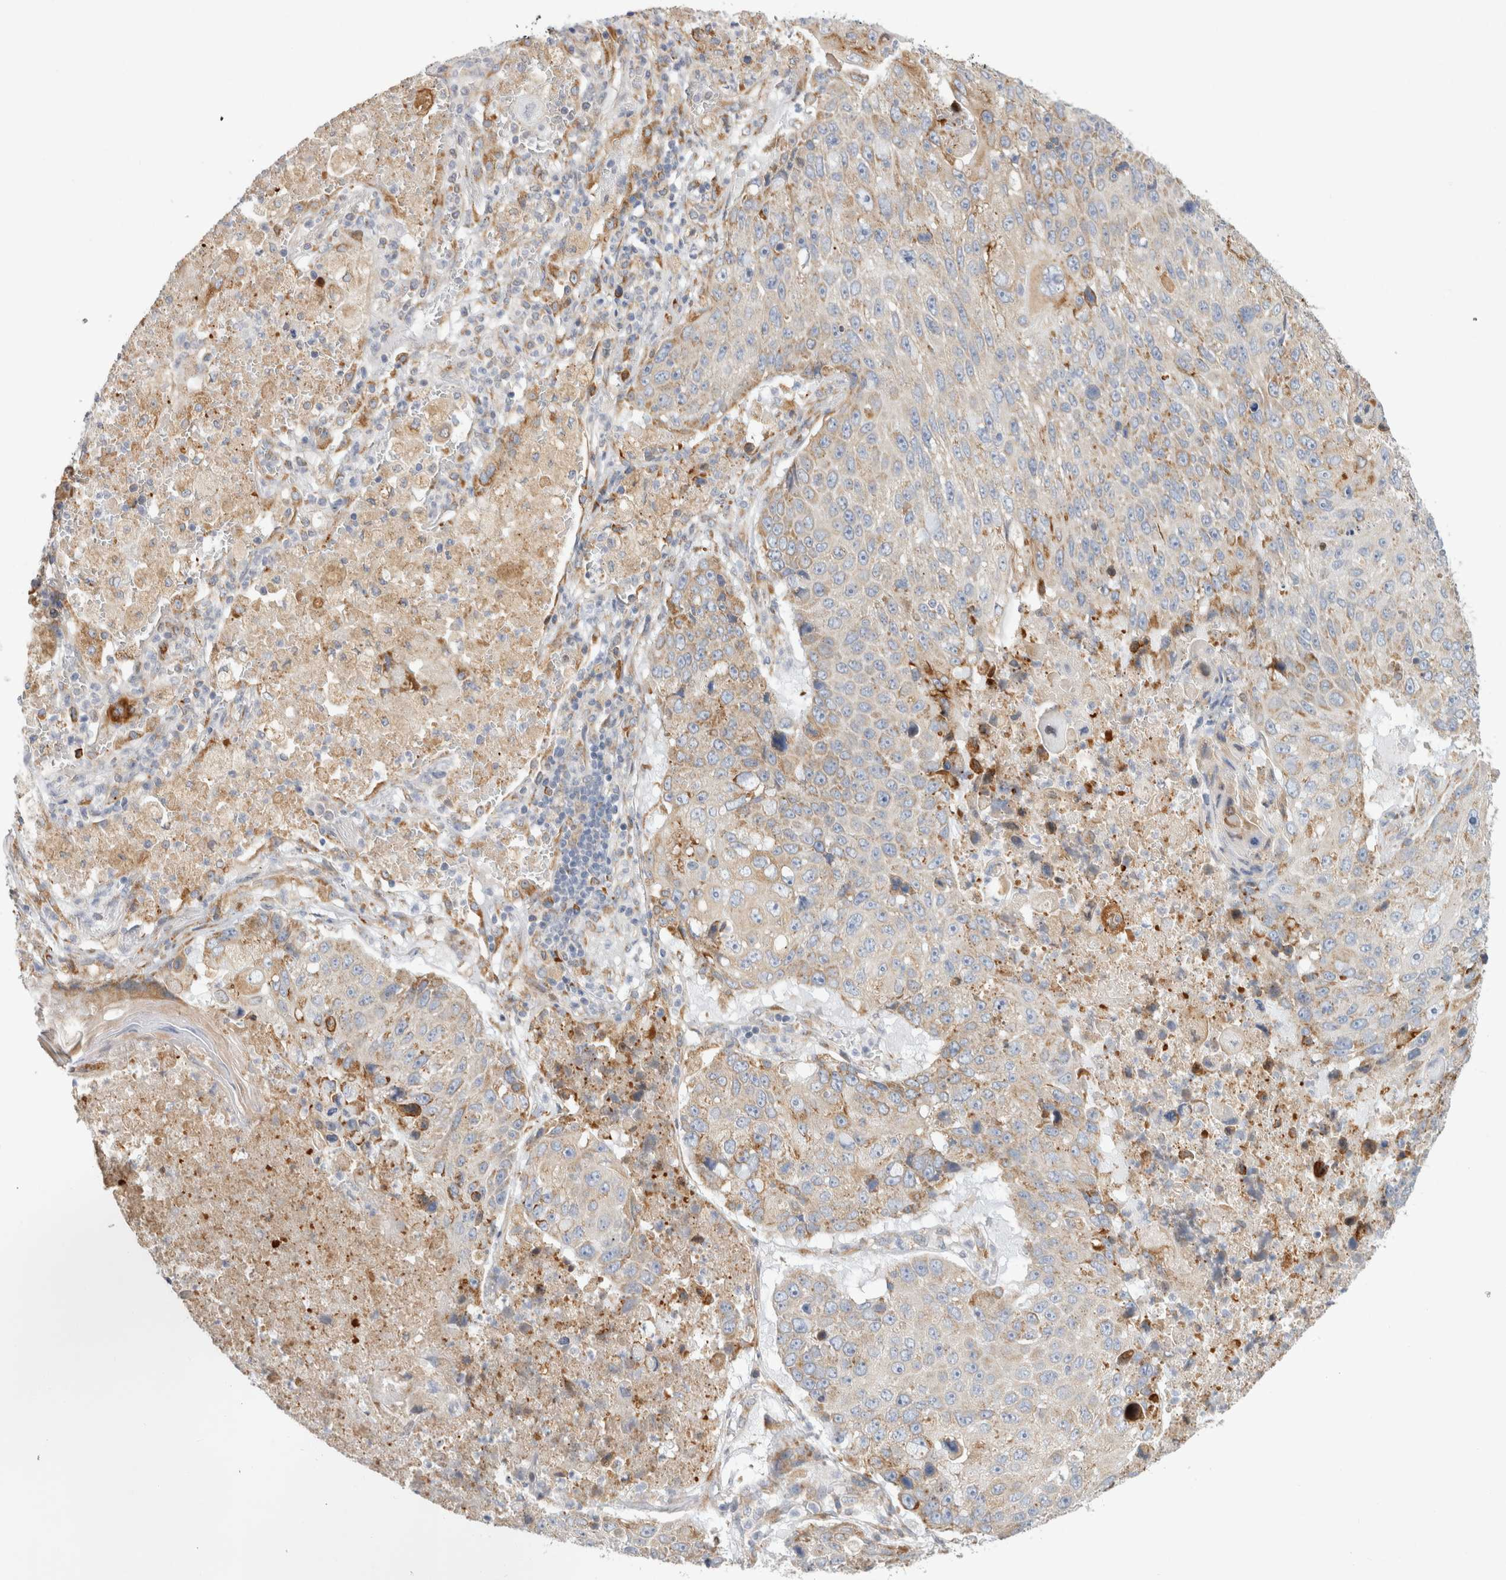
{"staining": {"intensity": "weak", "quantity": "<25%", "location": "cytoplasmic/membranous"}, "tissue": "lung cancer", "cell_type": "Tumor cells", "image_type": "cancer", "snomed": [{"axis": "morphology", "description": "Squamous cell carcinoma, NOS"}, {"axis": "topography", "description": "Lung"}], "caption": "Immunohistochemistry (IHC) micrograph of lung cancer stained for a protein (brown), which displays no staining in tumor cells.", "gene": "RPN2", "patient": {"sex": "male", "age": 61}}